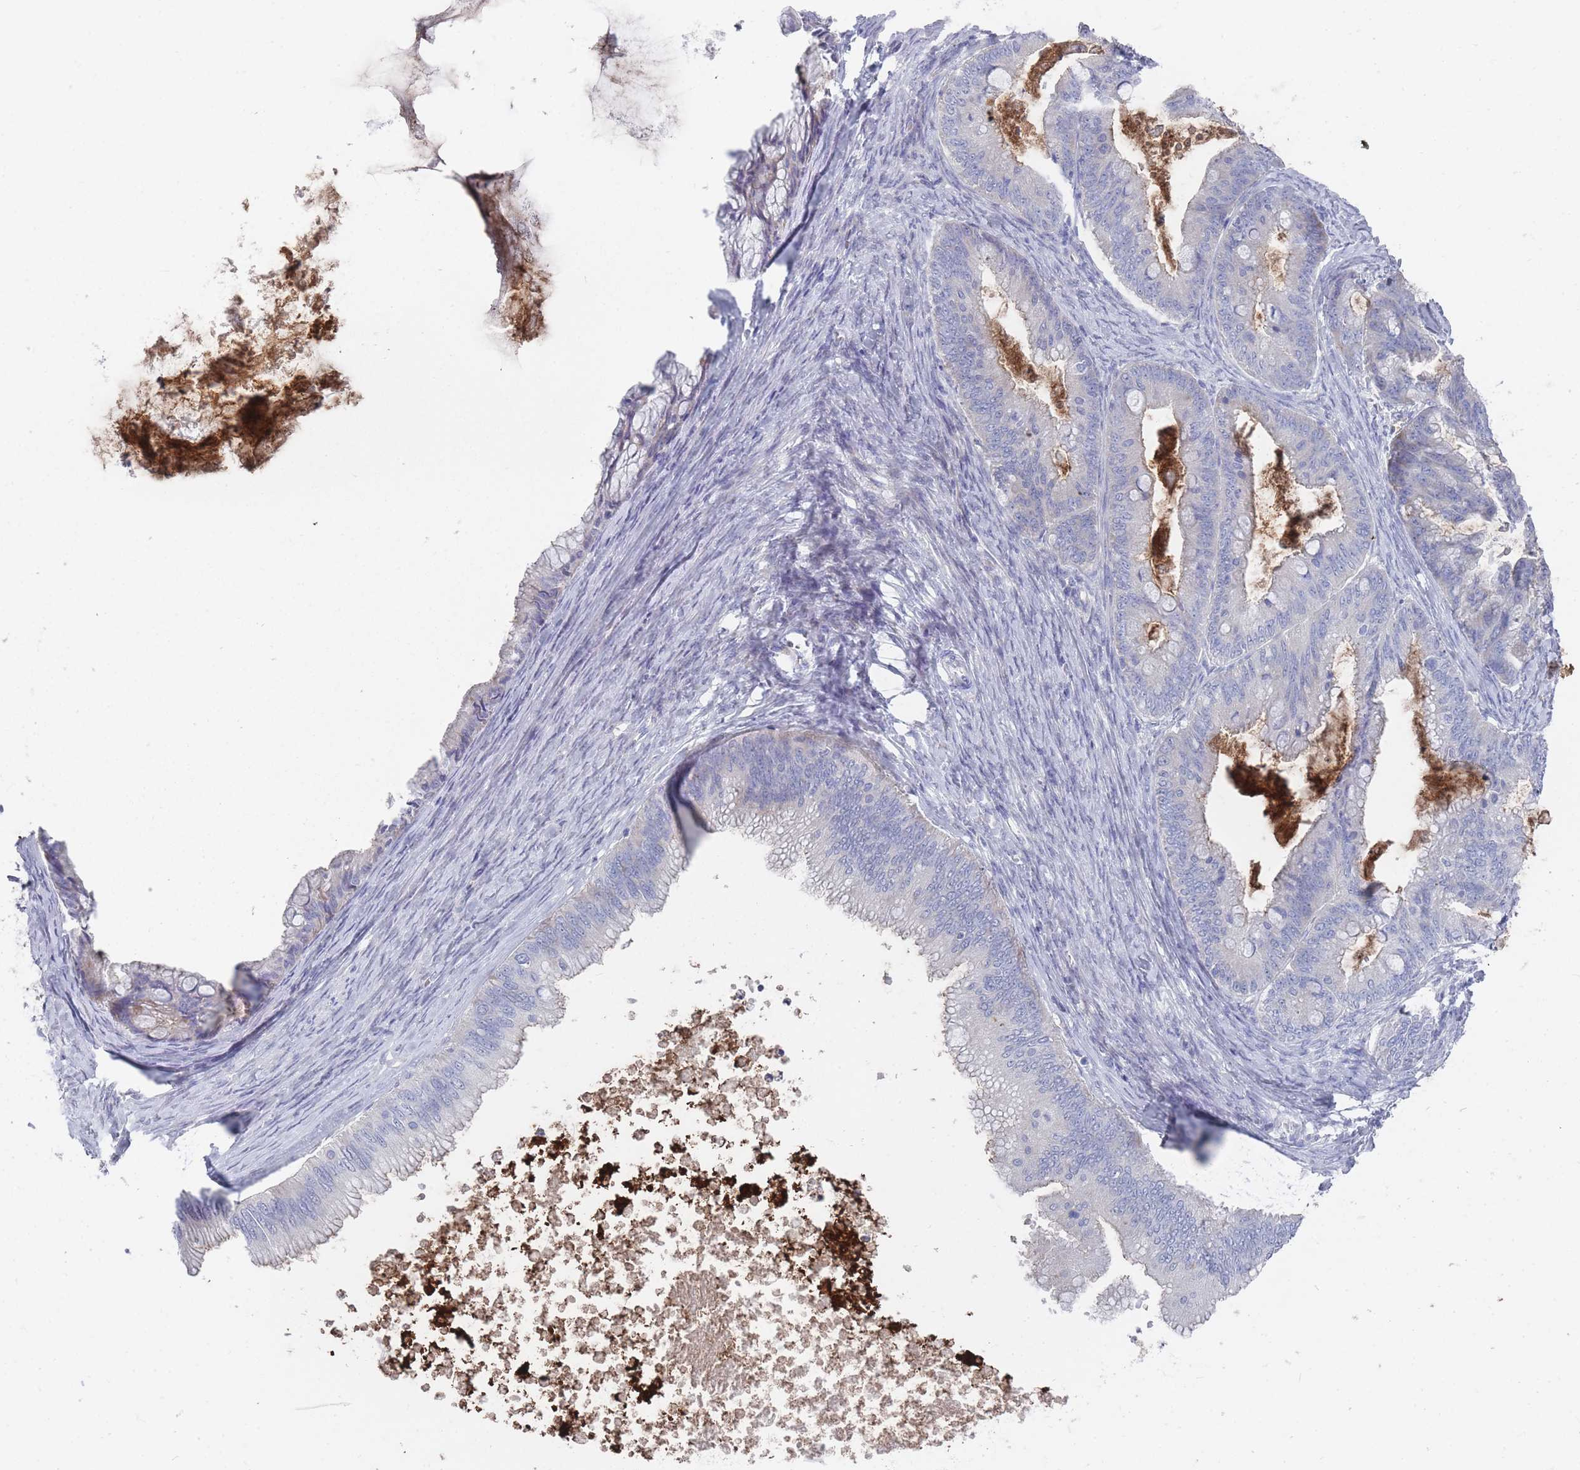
{"staining": {"intensity": "negative", "quantity": "none", "location": "none"}, "tissue": "ovarian cancer", "cell_type": "Tumor cells", "image_type": "cancer", "snomed": [{"axis": "morphology", "description": "Cystadenocarcinoma, mucinous, NOS"}, {"axis": "topography", "description": "Ovary"}], "caption": "Ovarian cancer (mucinous cystadenocarcinoma) was stained to show a protein in brown. There is no significant staining in tumor cells.", "gene": "PIGU", "patient": {"sex": "female", "age": 35}}